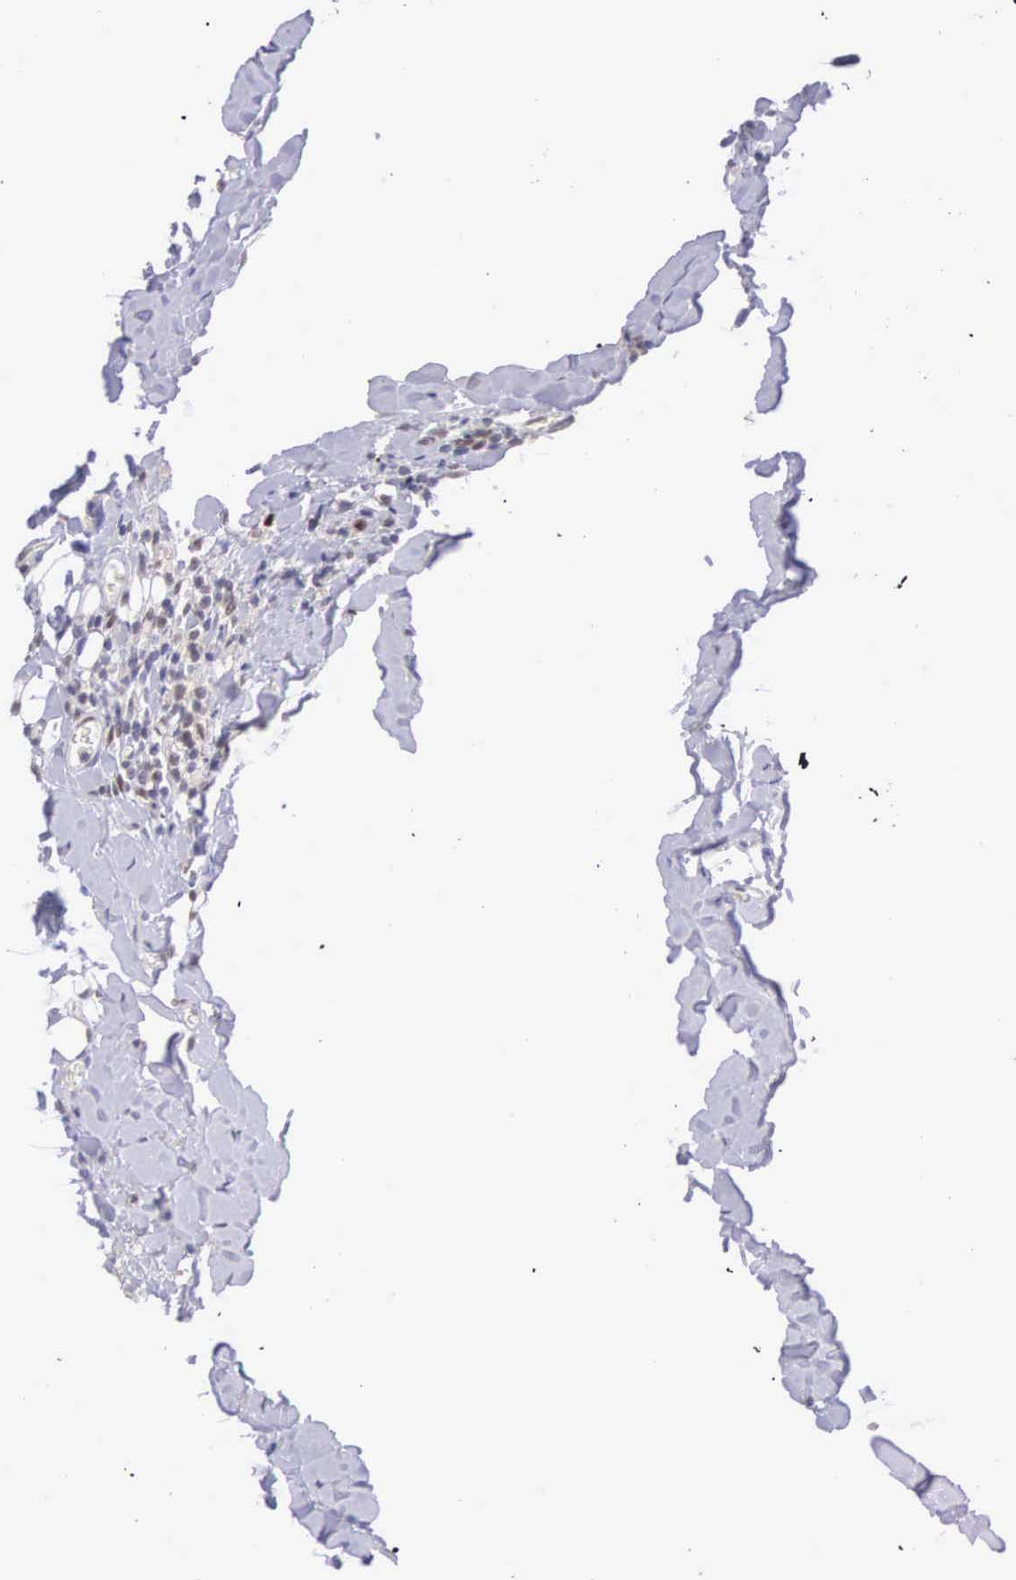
{"staining": {"intensity": "weak", "quantity": "25%-75%", "location": "nuclear"}, "tissue": "breast cancer", "cell_type": "Tumor cells", "image_type": "cancer", "snomed": [{"axis": "morphology", "description": "Lobular carcinoma"}, {"axis": "topography", "description": "Breast"}], "caption": "Protein staining displays weak nuclear staining in approximately 25%-75% of tumor cells in lobular carcinoma (breast).", "gene": "CCDC117", "patient": {"sex": "female", "age": 57}}